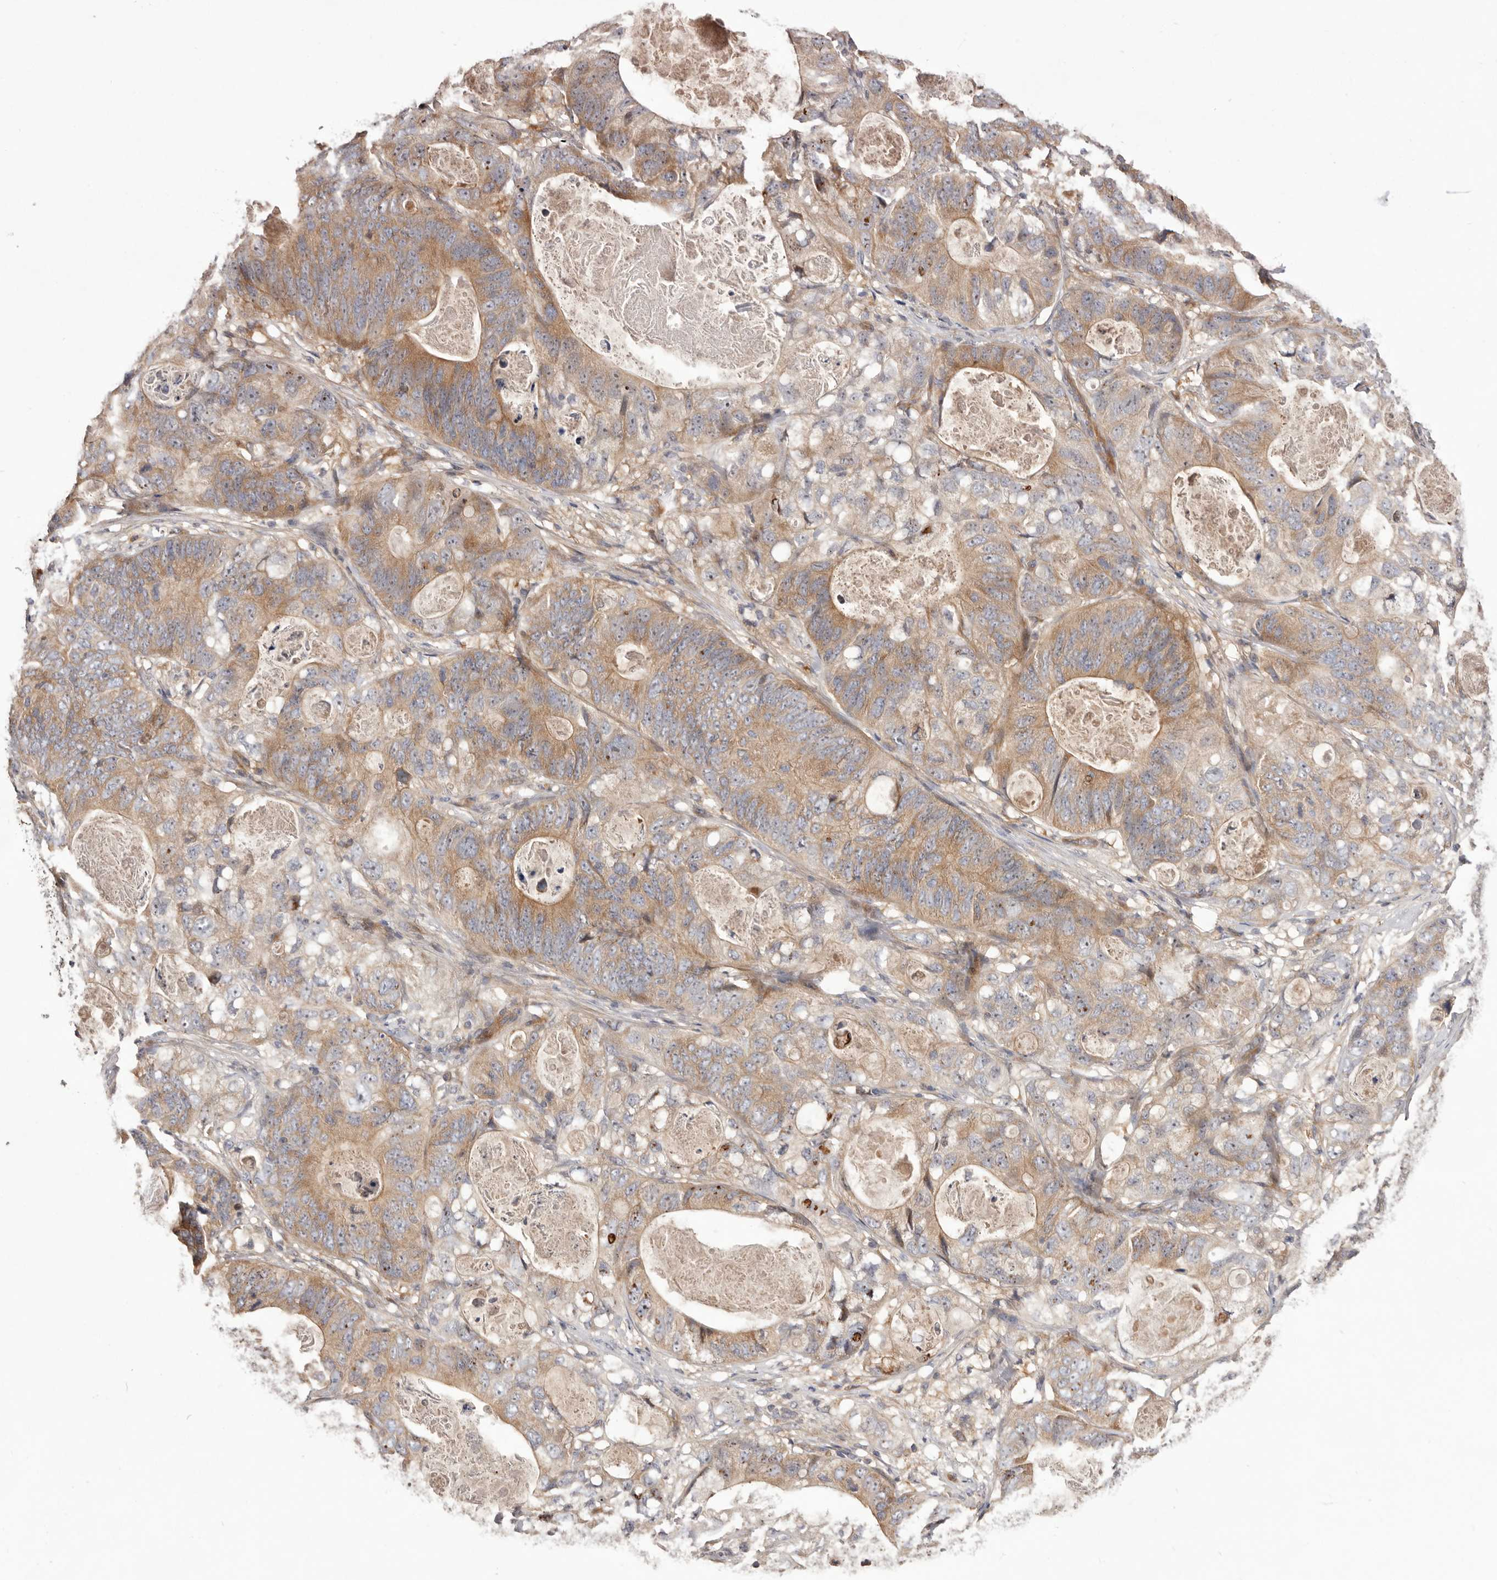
{"staining": {"intensity": "moderate", "quantity": ">75%", "location": "cytoplasmic/membranous,nuclear"}, "tissue": "stomach cancer", "cell_type": "Tumor cells", "image_type": "cancer", "snomed": [{"axis": "morphology", "description": "Normal tissue, NOS"}, {"axis": "morphology", "description": "Adenocarcinoma, NOS"}, {"axis": "topography", "description": "Stomach"}], "caption": "Tumor cells exhibit moderate cytoplasmic/membranous and nuclear staining in about >75% of cells in stomach cancer (adenocarcinoma).", "gene": "DOP1A", "patient": {"sex": "female", "age": 89}}